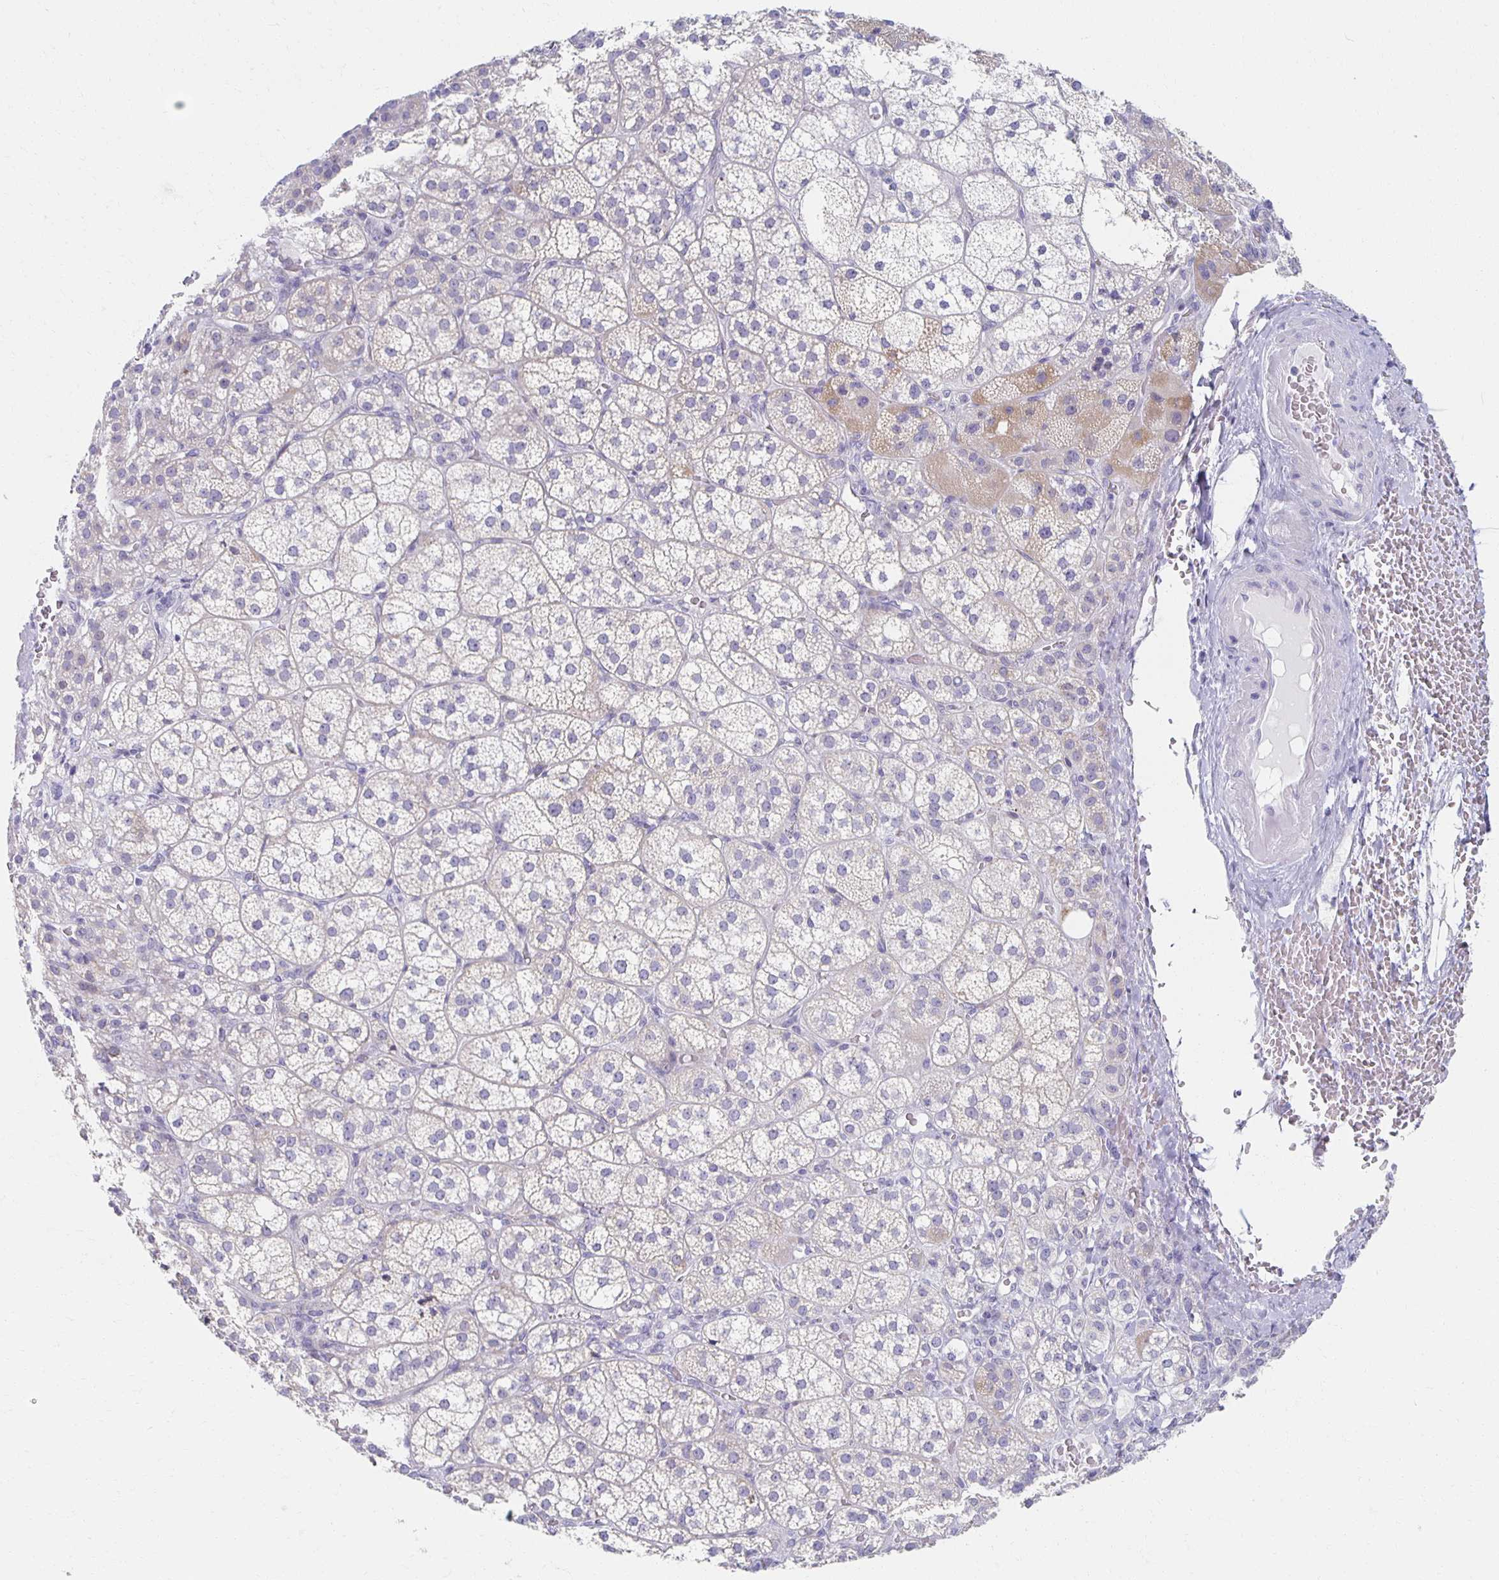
{"staining": {"intensity": "moderate", "quantity": "<25%", "location": "cytoplasmic/membranous"}, "tissue": "adrenal gland", "cell_type": "Glandular cells", "image_type": "normal", "snomed": [{"axis": "morphology", "description": "Normal tissue, NOS"}, {"axis": "topography", "description": "Adrenal gland"}], "caption": "A high-resolution histopathology image shows IHC staining of normal adrenal gland, which exhibits moderate cytoplasmic/membranous positivity in approximately <25% of glandular cells.", "gene": "TEX44", "patient": {"sex": "female", "age": 60}}